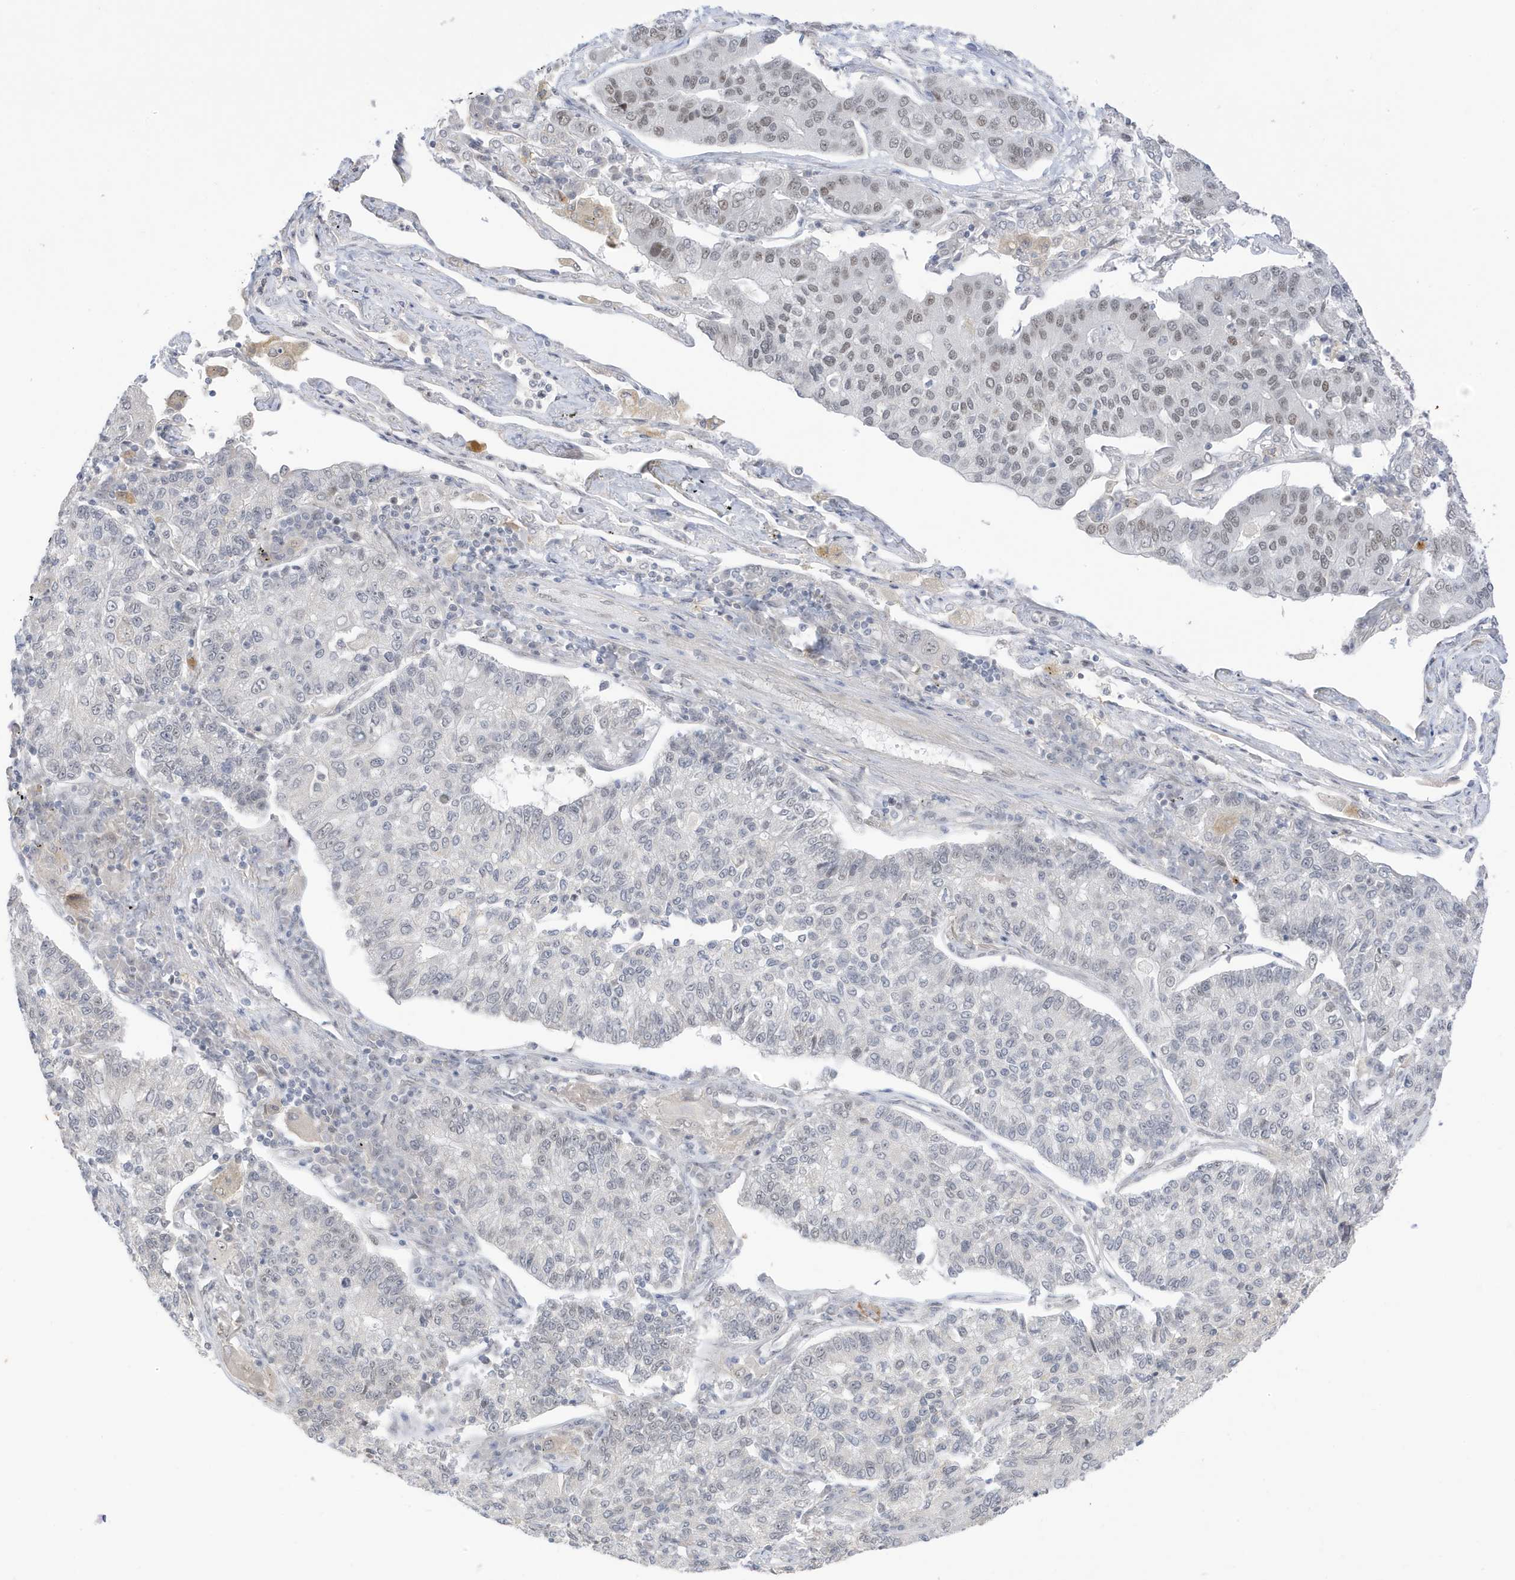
{"staining": {"intensity": "negative", "quantity": "none", "location": "none"}, "tissue": "lung cancer", "cell_type": "Tumor cells", "image_type": "cancer", "snomed": [{"axis": "morphology", "description": "Adenocarcinoma, NOS"}, {"axis": "topography", "description": "Lung"}], "caption": "Adenocarcinoma (lung) was stained to show a protein in brown. There is no significant expression in tumor cells.", "gene": "MSL3", "patient": {"sex": "male", "age": 49}}